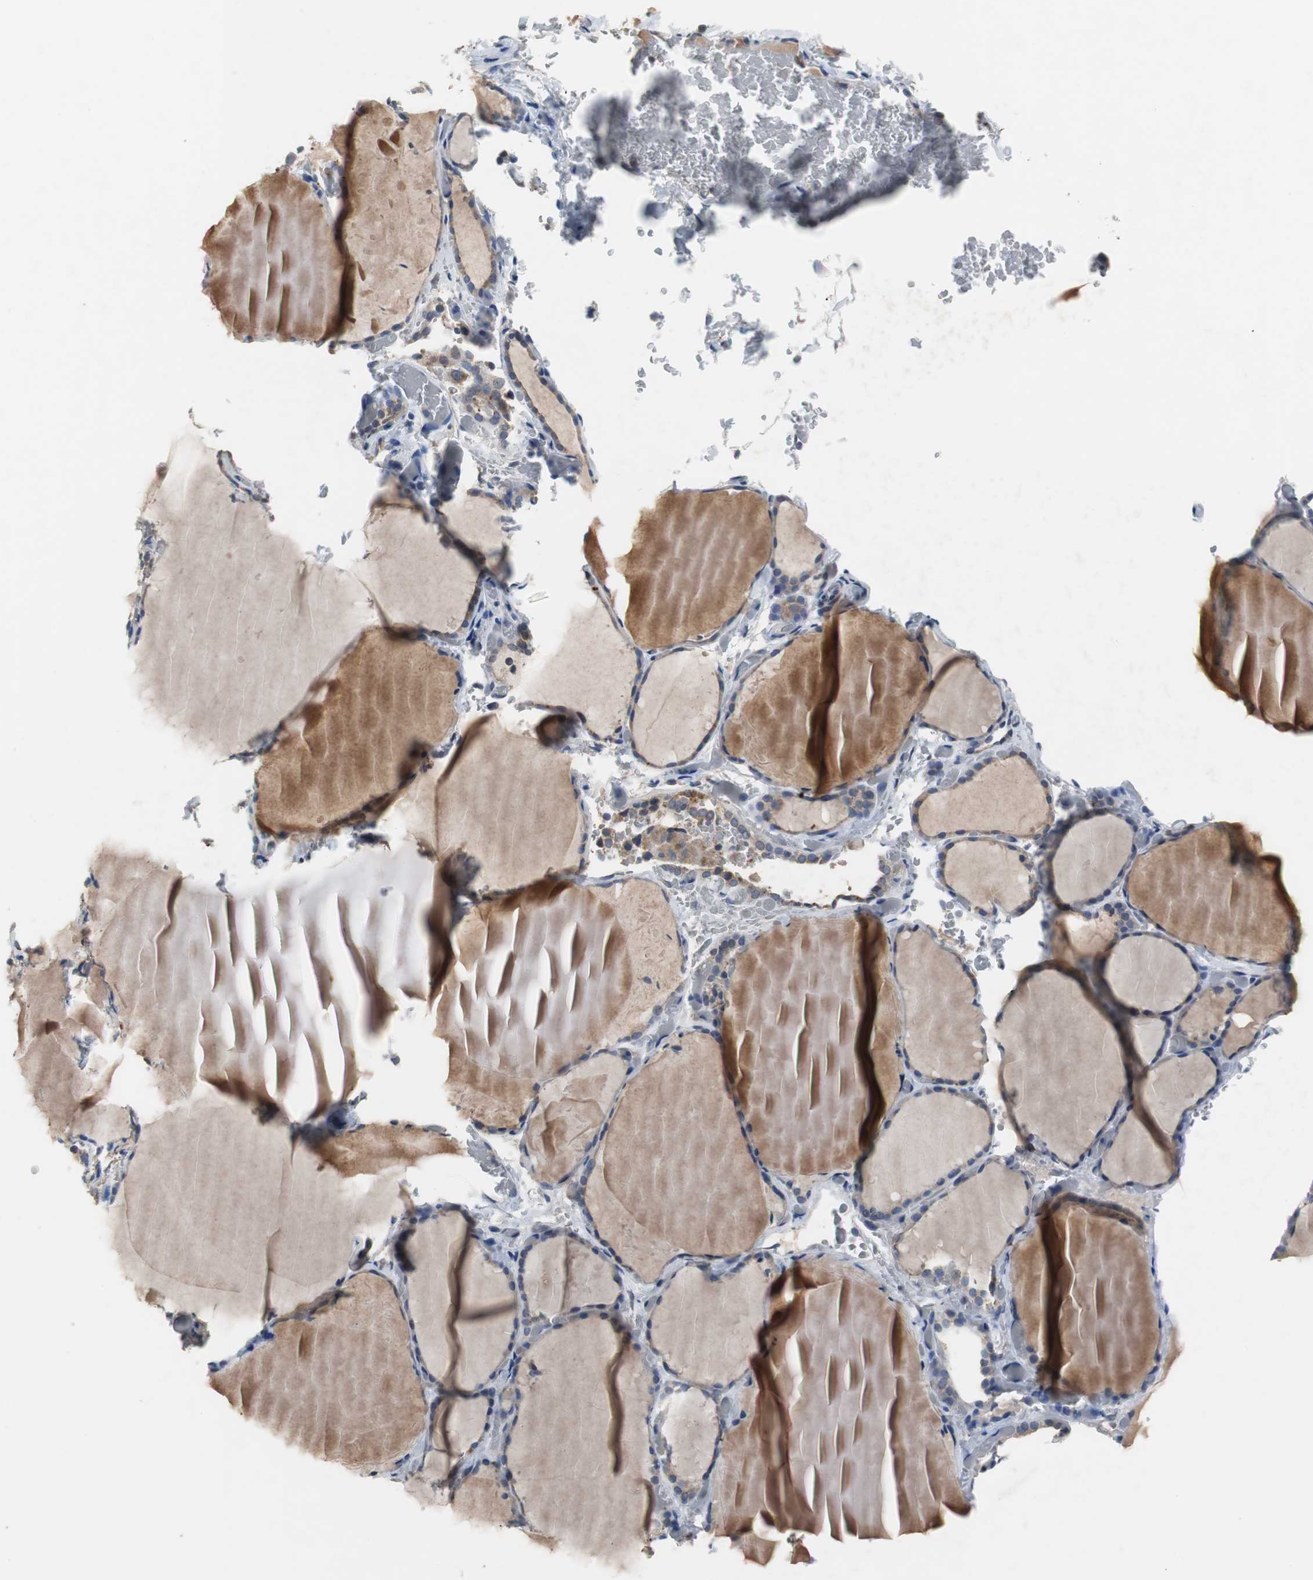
{"staining": {"intensity": "moderate", "quantity": "25%-75%", "location": "cytoplasmic/membranous"}, "tissue": "thyroid gland", "cell_type": "Glandular cells", "image_type": "normal", "snomed": [{"axis": "morphology", "description": "Normal tissue, NOS"}, {"axis": "topography", "description": "Thyroid gland"}], "caption": "Immunohistochemistry (IHC) of benign human thyroid gland displays medium levels of moderate cytoplasmic/membranous staining in about 25%-75% of glandular cells. The protein is shown in brown color, while the nuclei are stained blue.", "gene": "CALB2", "patient": {"sex": "female", "age": 22}}